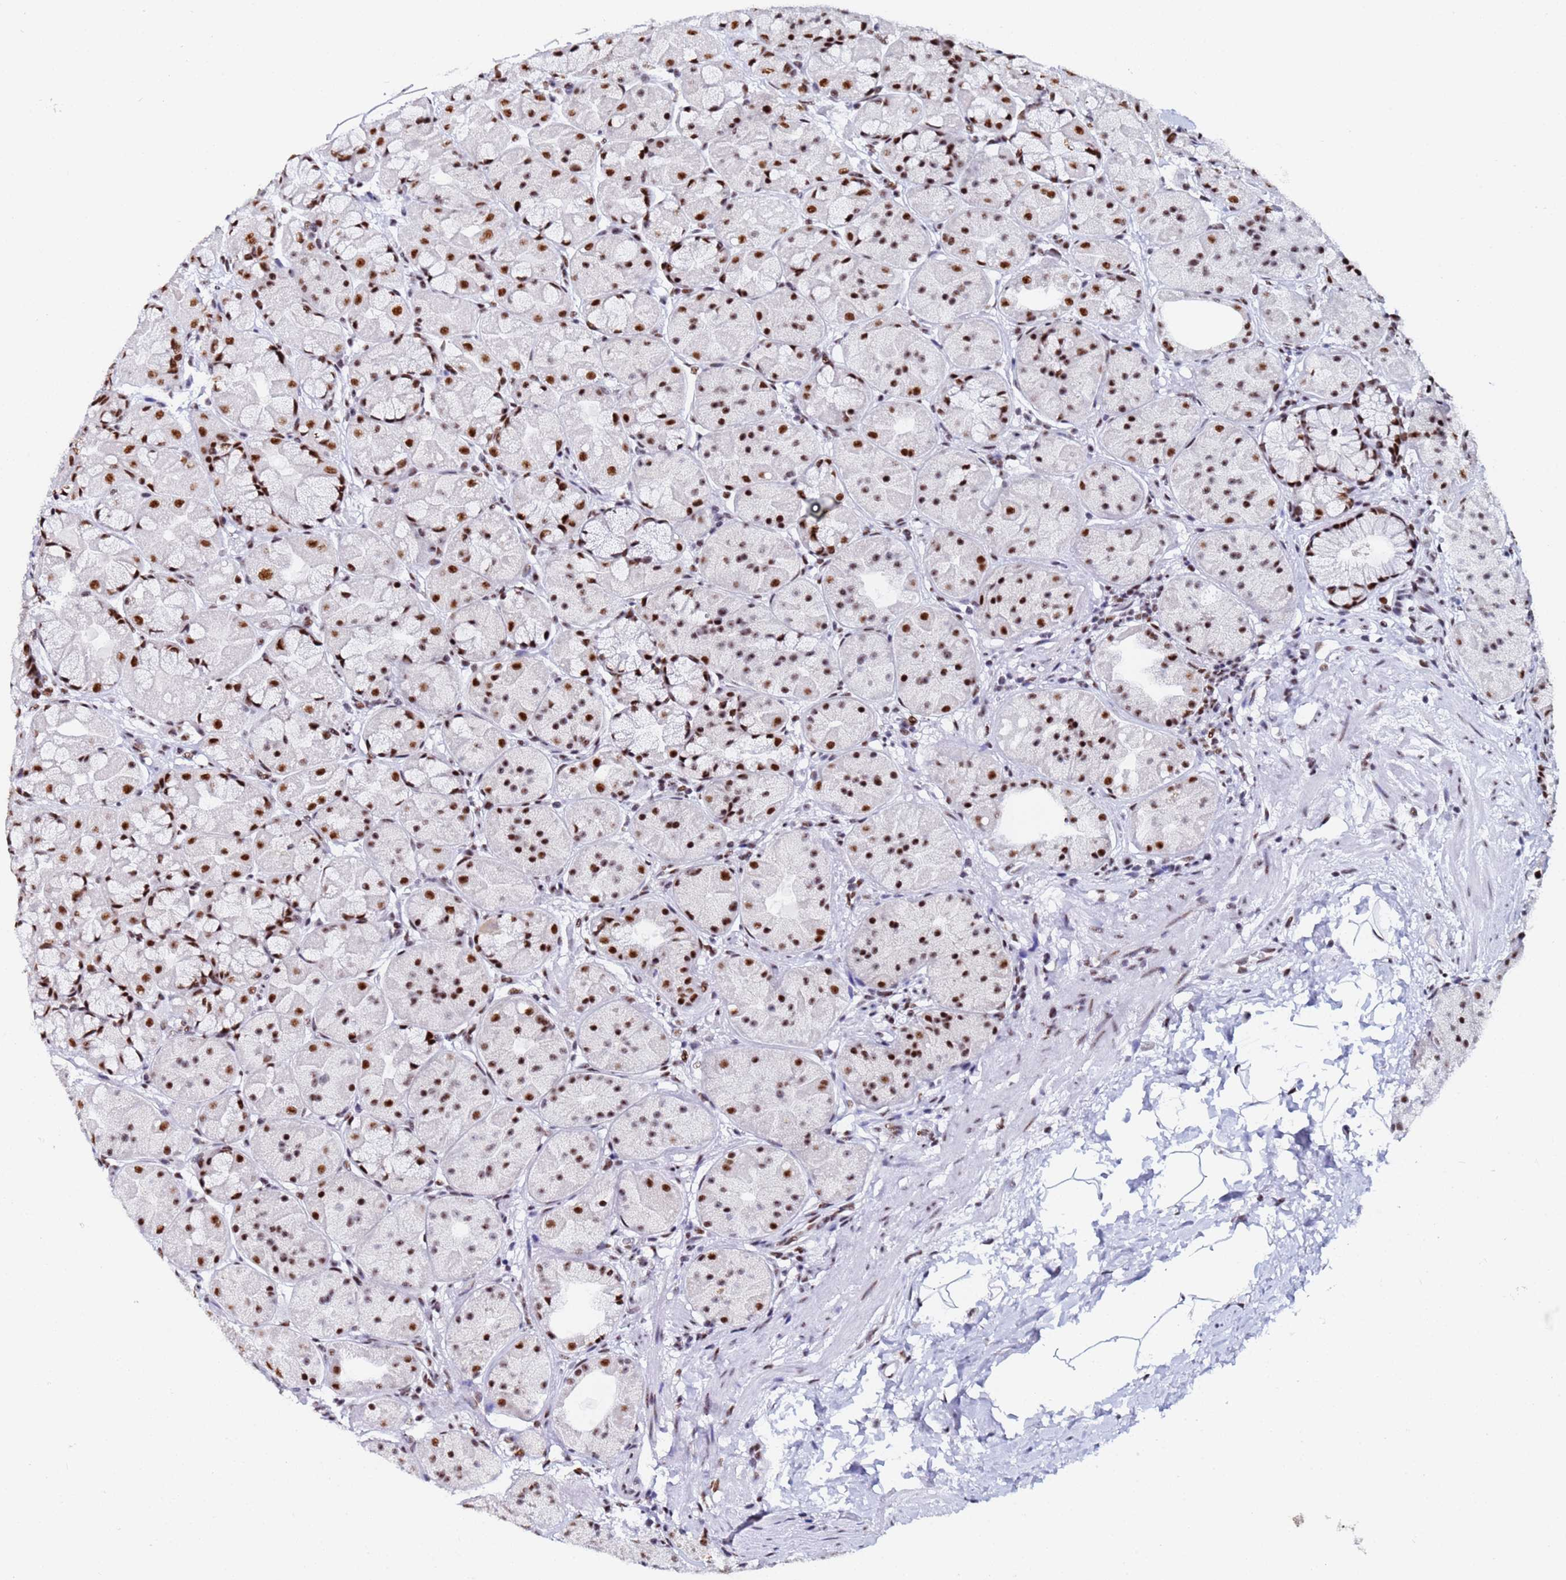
{"staining": {"intensity": "strong", "quantity": ">75%", "location": "nuclear"}, "tissue": "stomach", "cell_type": "Glandular cells", "image_type": "normal", "snomed": [{"axis": "morphology", "description": "Normal tissue, NOS"}, {"axis": "topography", "description": "Stomach"}], "caption": "Immunohistochemical staining of benign human stomach displays >75% levels of strong nuclear protein positivity in approximately >75% of glandular cells. The staining was performed using DAB to visualize the protein expression in brown, while the nuclei were stained in blue with hematoxylin (Magnification: 20x).", "gene": "SNRPA1", "patient": {"sex": "male", "age": 57}}